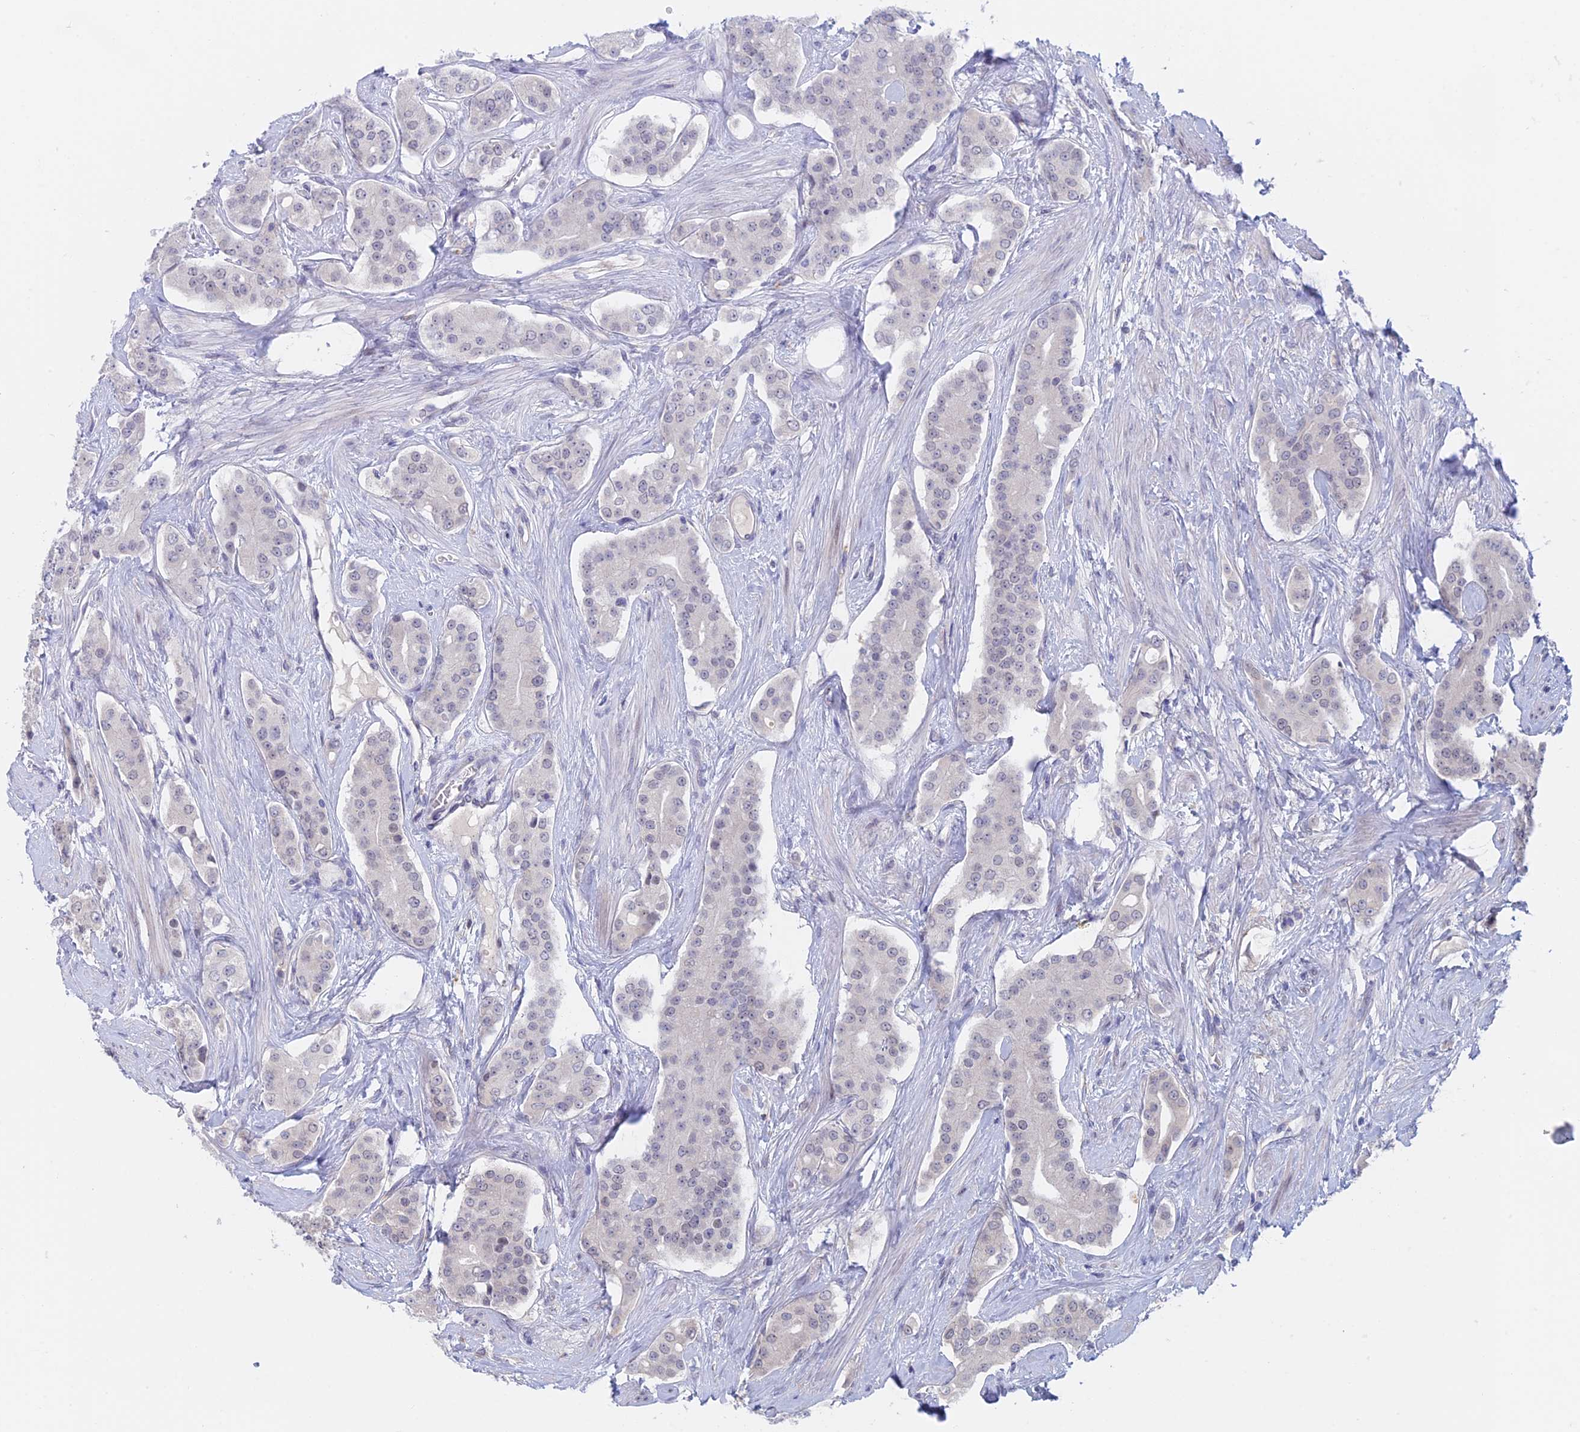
{"staining": {"intensity": "negative", "quantity": "none", "location": "none"}, "tissue": "prostate cancer", "cell_type": "Tumor cells", "image_type": "cancer", "snomed": [{"axis": "morphology", "description": "Adenocarcinoma, High grade"}, {"axis": "topography", "description": "Prostate"}], "caption": "The histopathology image displays no staining of tumor cells in prostate cancer. The staining was performed using DAB to visualize the protein expression in brown, while the nuclei were stained in blue with hematoxylin (Magnification: 20x).", "gene": "ZUP1", "patient": {"sex": "male", "age": 71}}